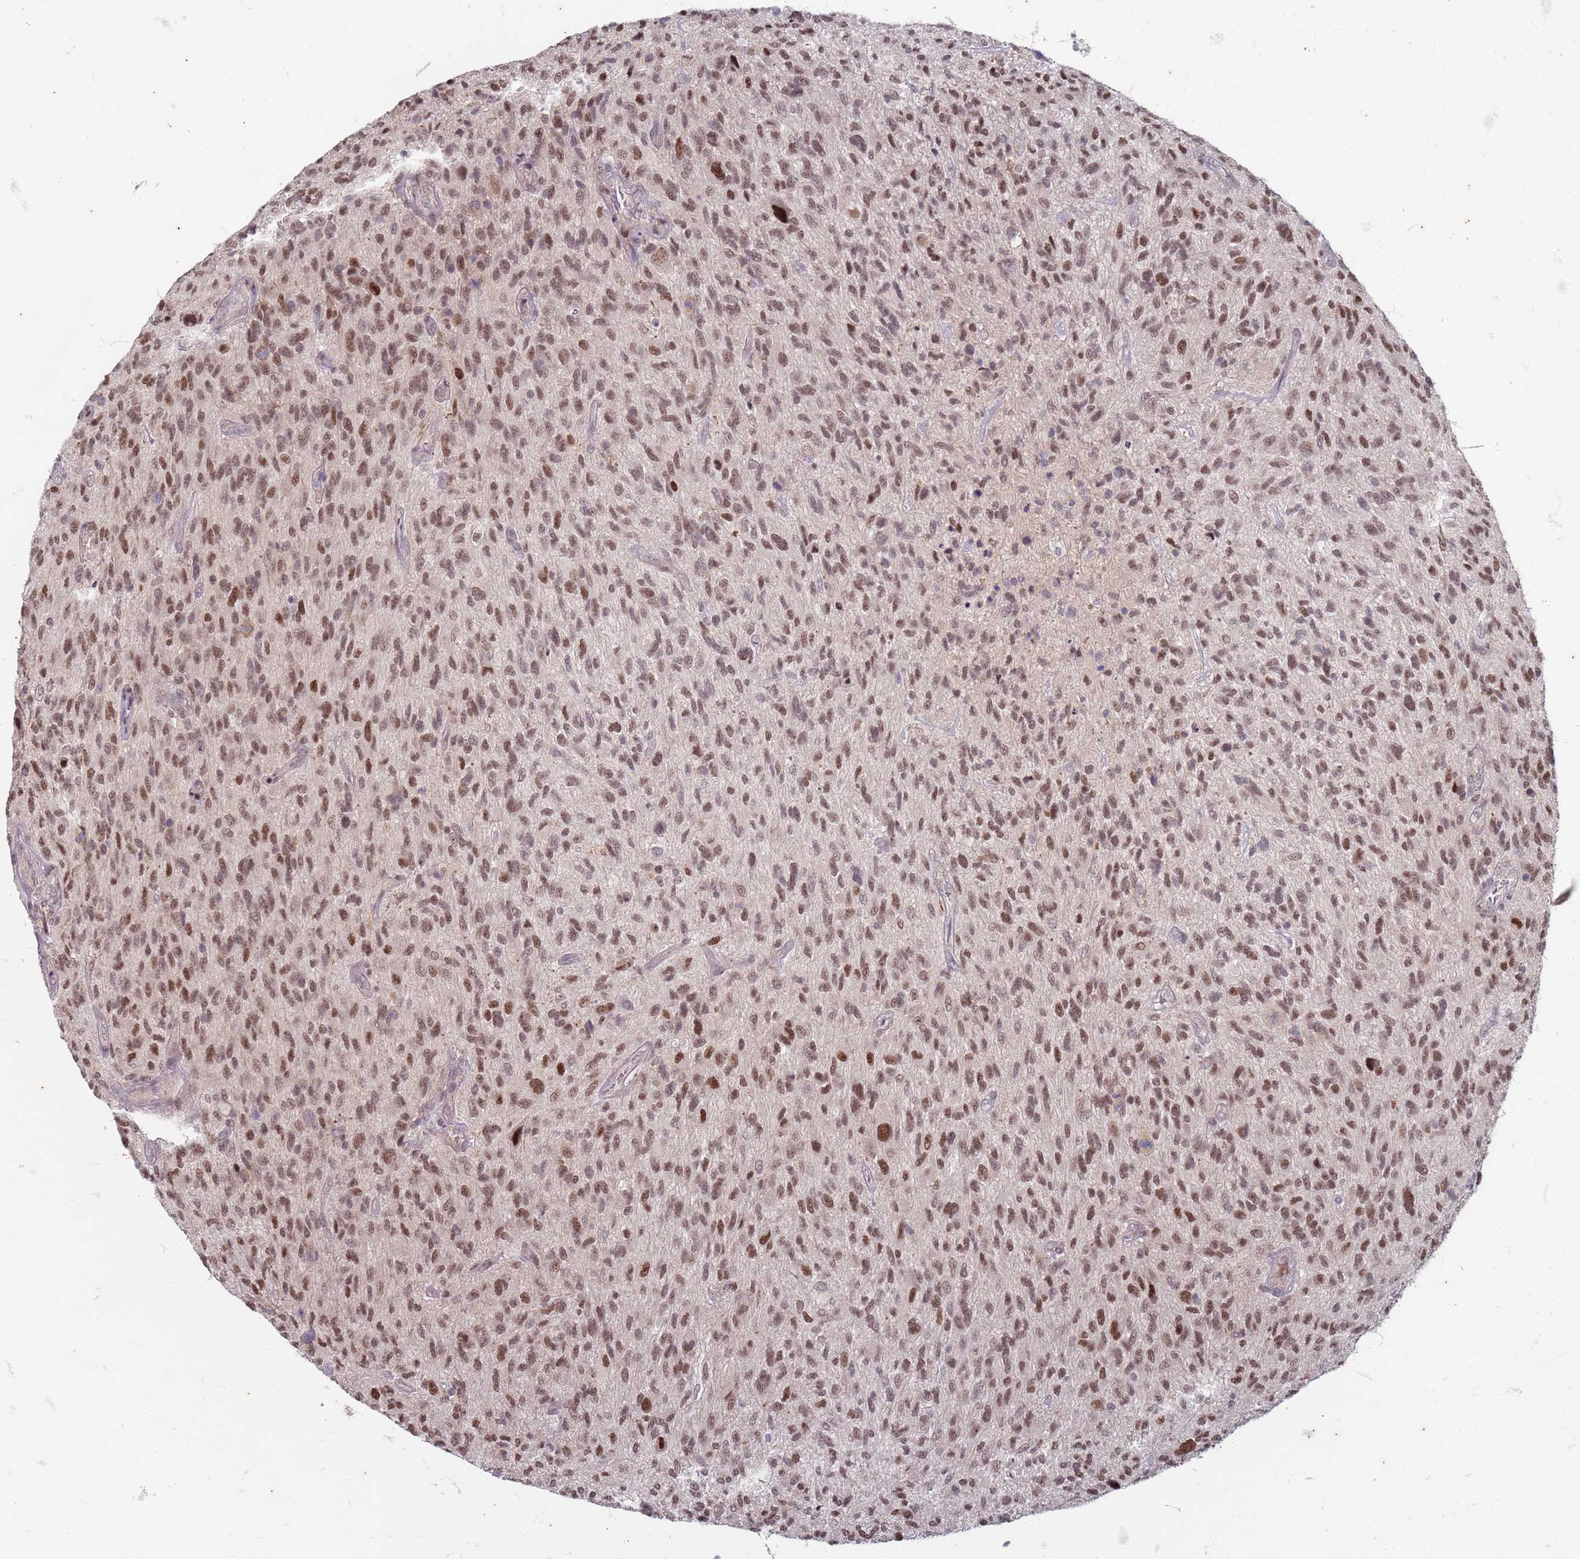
{"staining": {"intensity": "moderate", "quantity": ">75%", "location": "nuclear"}, "tissue": "glioma", "cell_type": "Tumor cells", "image_type": "cancer", "snomed": [{"axis": "morphology", "description": "Glioma, malignant, High grade"}, {"axis": "topography", "description": "Brain"}], "caption": "Immunohistochemistry (IHC) staining of malignant glioma (high-grade), which exhibits medium levels of moderate nuclear expression in about >75% of tumor cells indicating moderate nuclear protein positivity. The staining was performed using DAB (brown) for protein detection and nuclei were counterstained in hematoxylin (blue).", "gene": "TRMT6", "patient": {"sex": "male", "age": 47}}